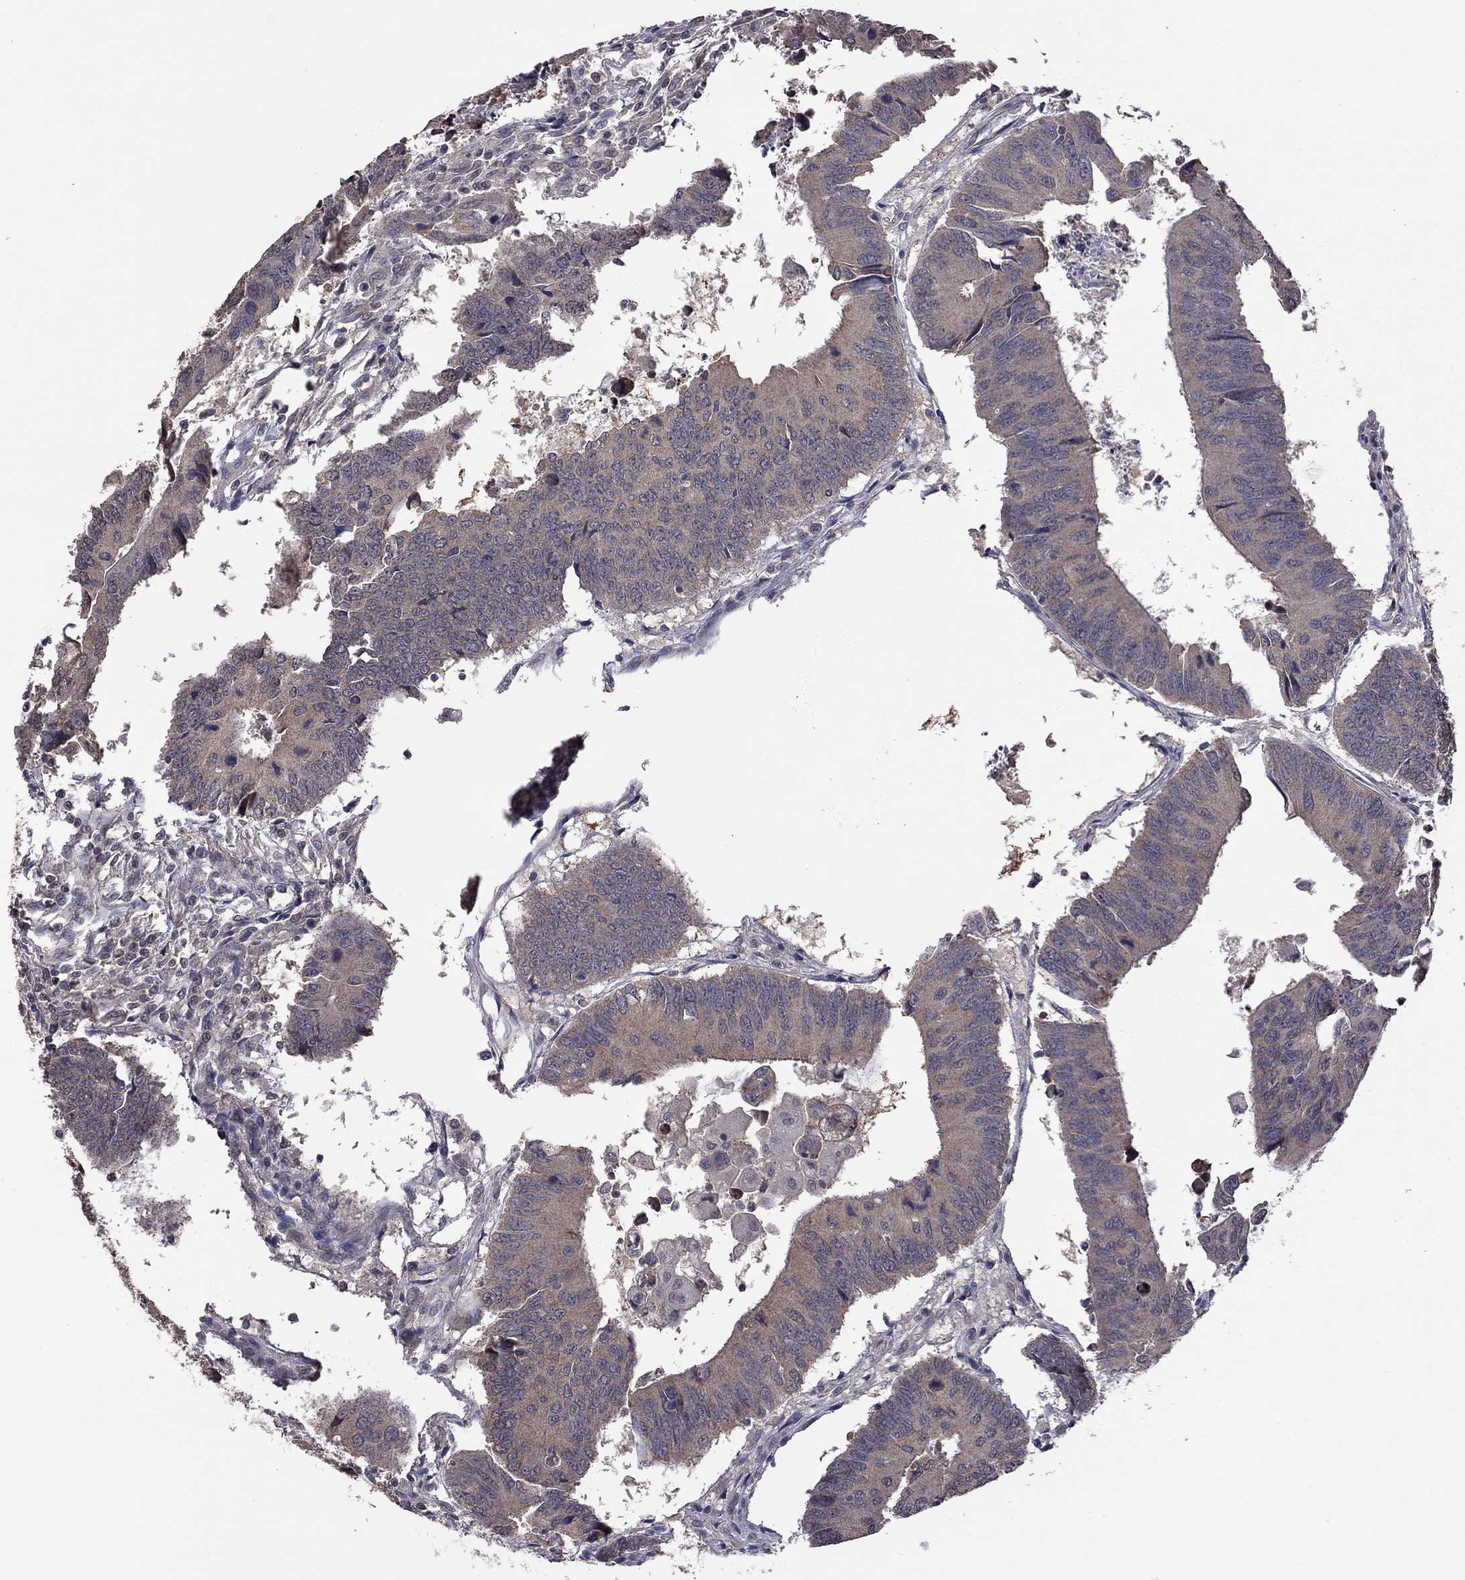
{"staining": {"intensity": "moderate", "quantity": "<25%", "location": "cytoplasmic/membranous"}, "tissue": "colorectal cancer", "cell_type": "Tumor cells", "image_type": "cancer", "snomed": [{"axis": "morphology", "description": "Adenocarcinoma, NOS"}, {"axis": "topography", "description": "Rectum"}], "caption": "Human colorectal cancer stained for a protein (brown) demonstrates moderate cytoplasmic/membranous positive positivity in approximately <25% of tumor cells.", "gene": "TSNARE1", "patient": {"sex": "male", "age": 67}}